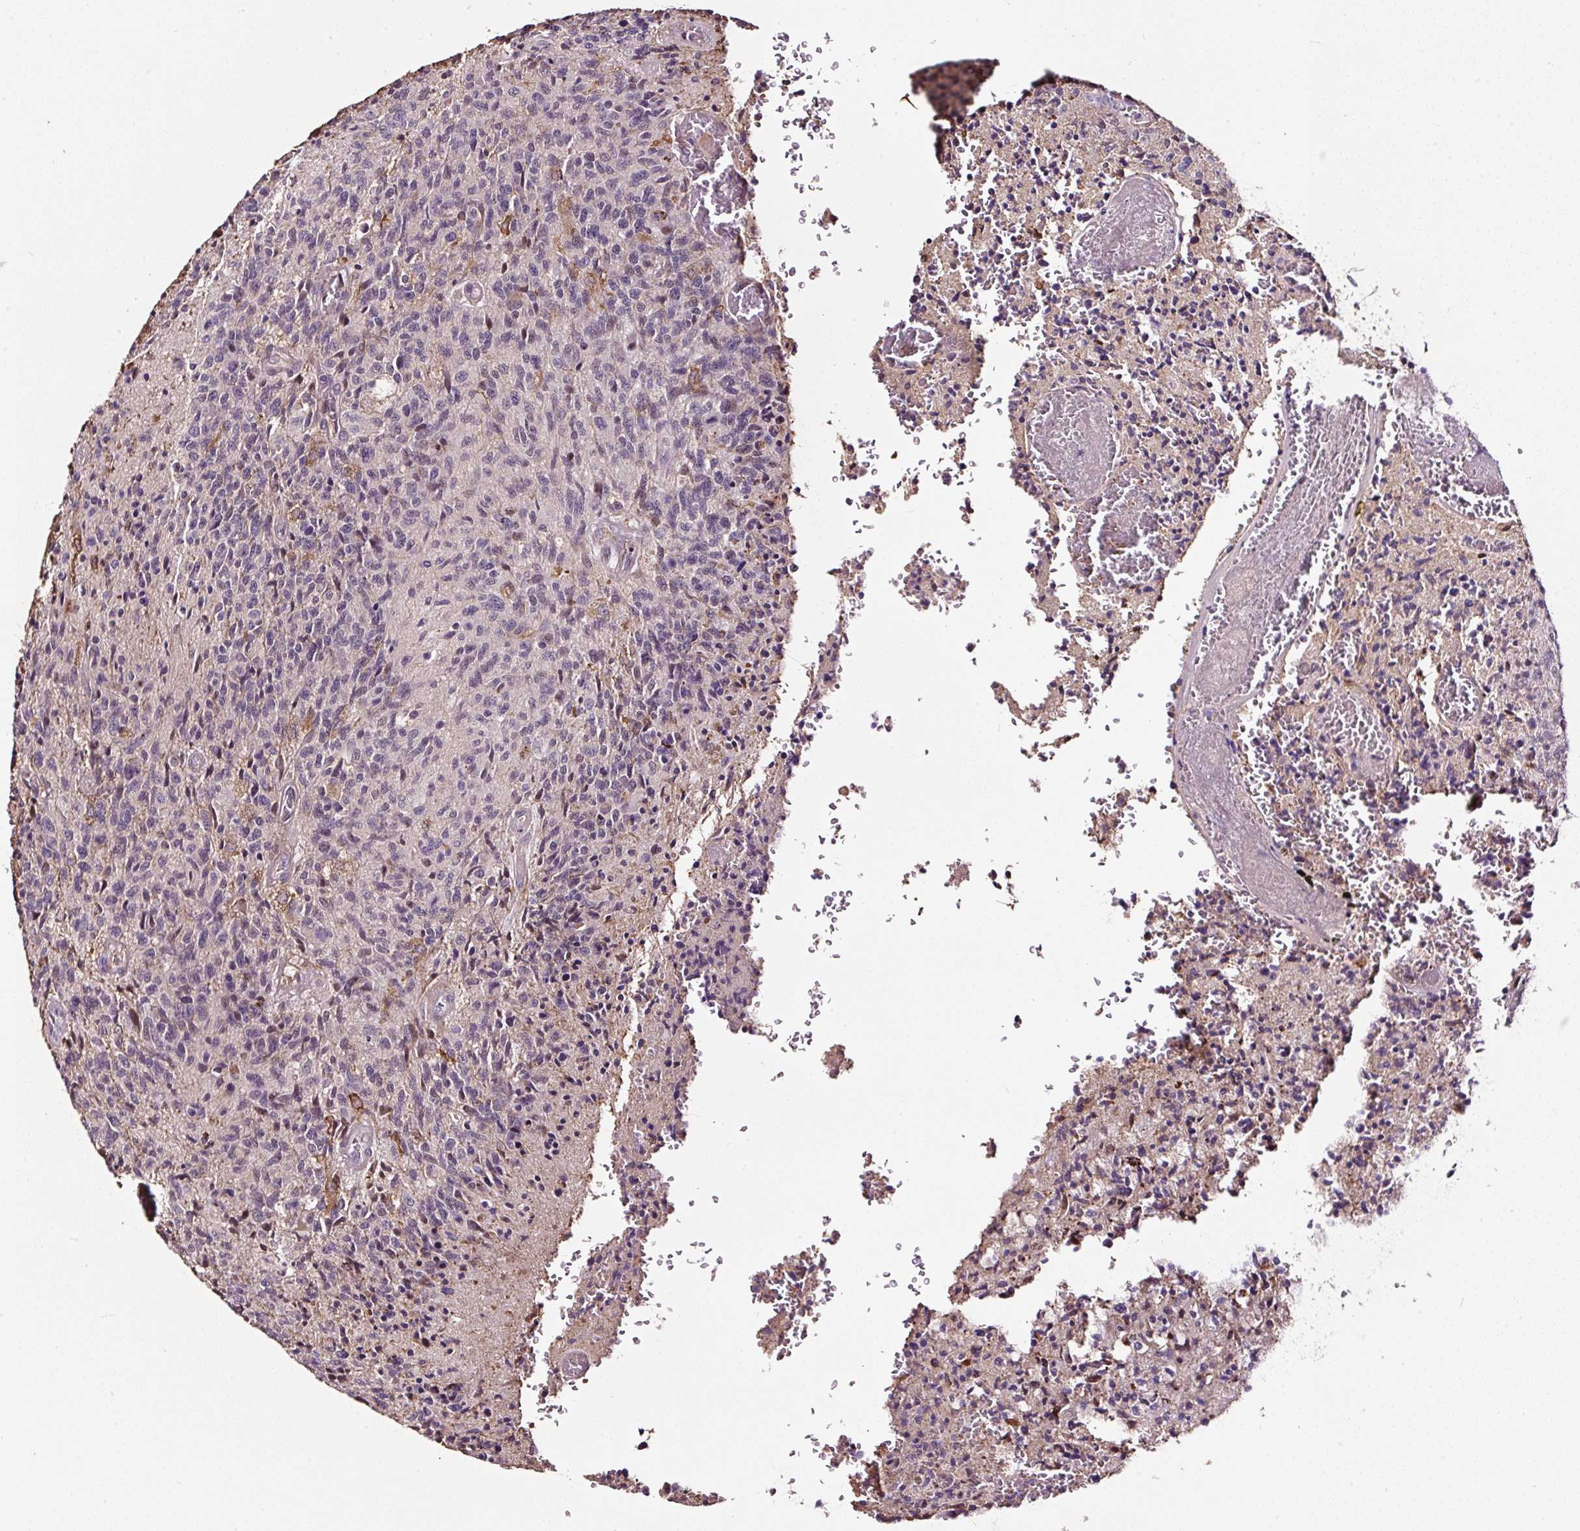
{"staining": {"intensity": "negative", "quantity": "none", "location": "none"}, "tissue": "glioma", "cell_type": "Tumor cells", "image_type": "cancer", "snomed": [{"axis": "morphology", "description": "Glioma, malignant, High grade"}, {"axis": "topography", "description": "Brain"}], "caption": "The image exhibits no significant positivity in tumor cells of high-grade glioma (malignant). (Stains: DAB immunohistochemistry (IHC) with hematoxylin counter stain, Microscopy: brightfield microscopy at high magnification).", "gene": "LRRC24", "patient": {"sex": "male", "age": 36}}